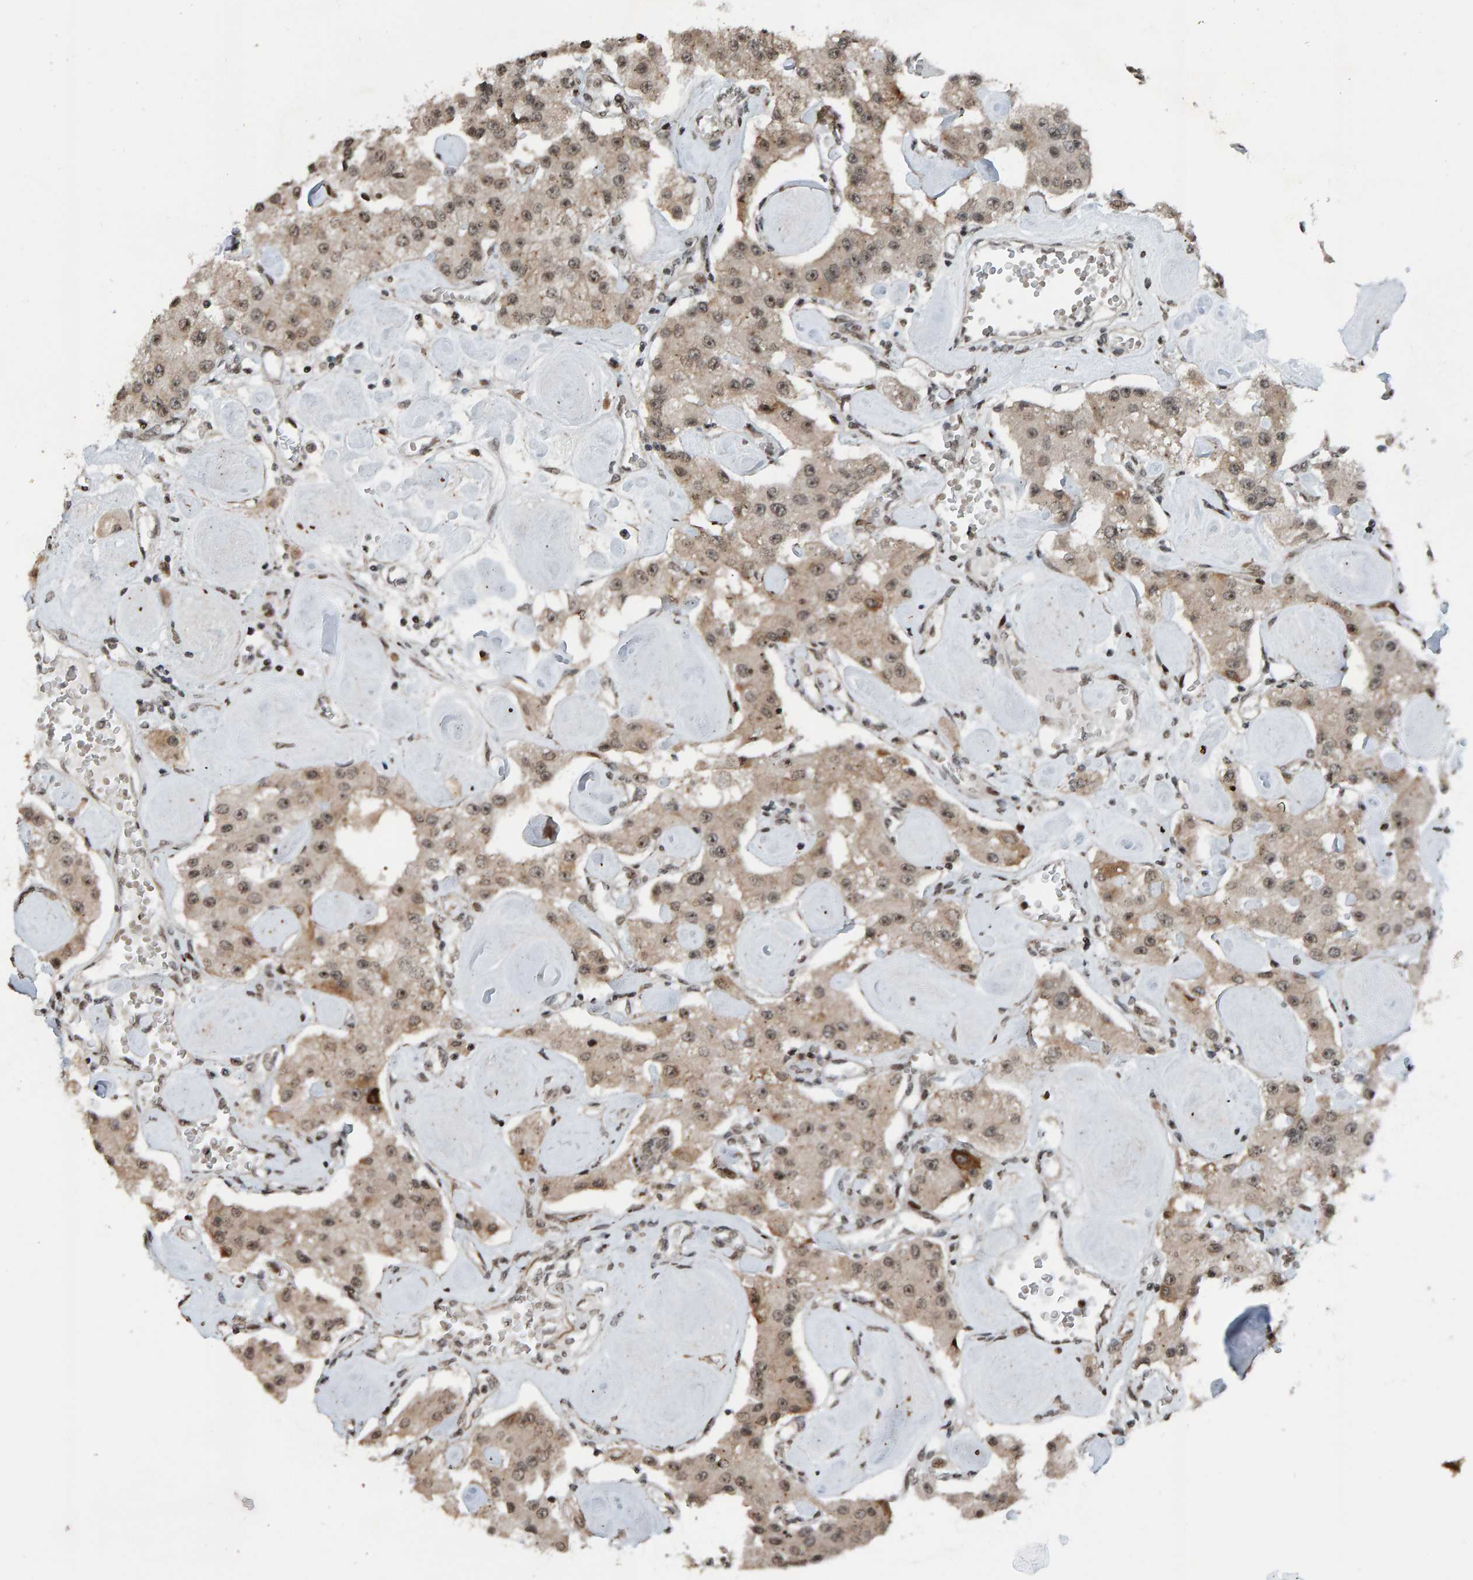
{"staining": {"intensity": "weak", "quantity": ">75%", "location": "cytoplasmic/membranous,nuclear"}, "tissue": "carcinoid", "cell_type": "Tumor cells", "image_type": "cancer", "snomed": [{"axis": "morphology", "description": "Carcinoid, malignant, NOS"}, {"axis": "topography", "description": "Pancreas"}], "caption": "A brown stain highlights weak cytoplasmic/membranous and nuclear positivity of a protein in carcinoid tumor cells.", "gene": "ZNF366", "patient": {"sex": "male", "age": 41}}